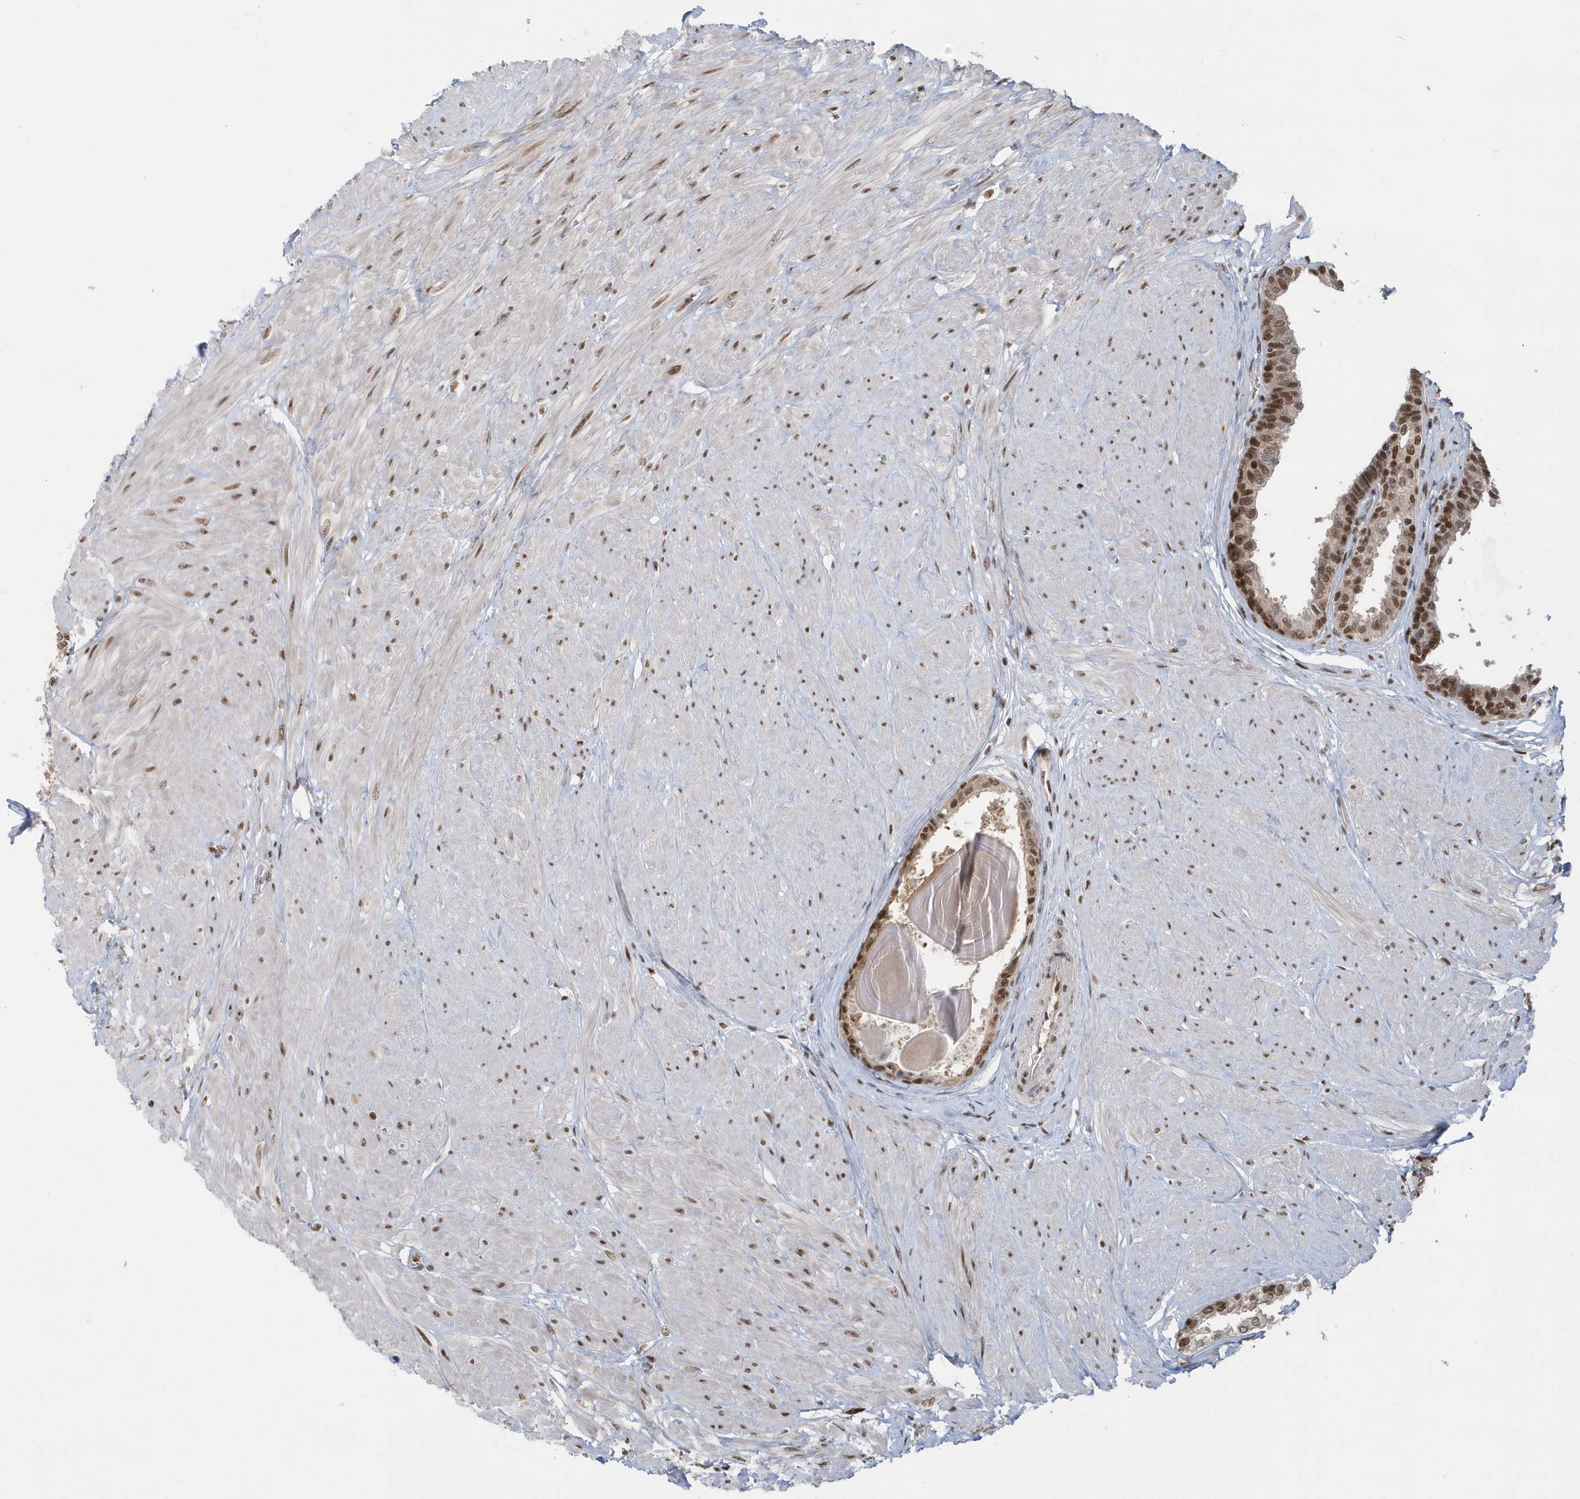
{"staining": {"intensity": "strong", "quantity": ">75%", "location": "nuclear"}, "tissue": "prostate", "cell_type": "Glandular cells", "image_type": "normal", "snomed": [{"axis": "morphology", "description": "Normal tissue, NOS"}, {"axis": "topography", "description": "Prostate"}], "caption": "Prostate stained with a brown dye reveals strong nuclear positive positivity in about >75% of glandular cells.", "gene": "SEPHS1", "patient": {"sex": "male", "age": 48}}